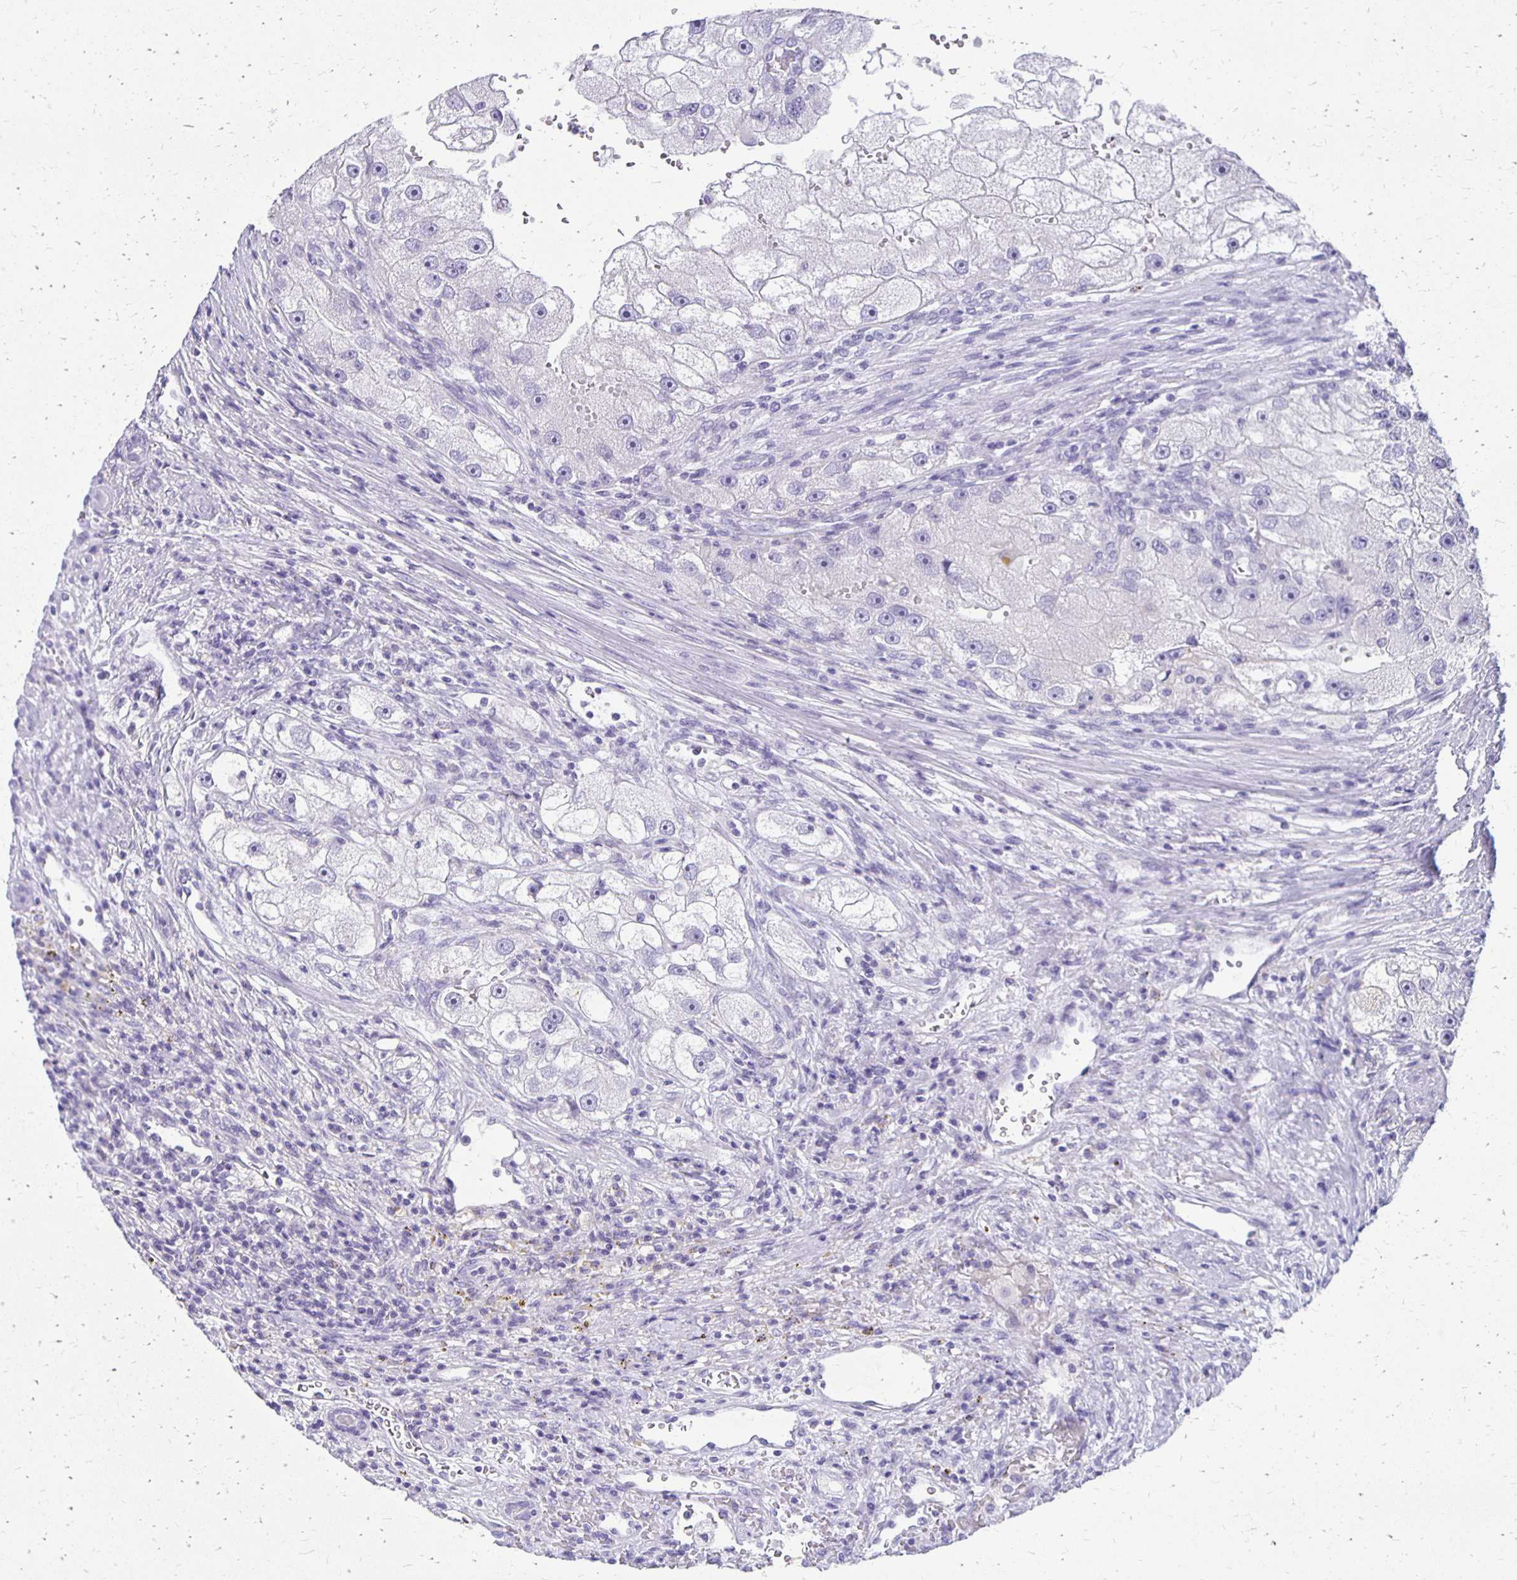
{"staining": {"intensity": "negative", "quantity": "none", "location": "none"}, "tissue": "renal cancer", "cell_type": "Tumor cells", "image_type": "cancer", "snomed": [{"axis": "morphology", "description": "Adenocarcinoma, NOS"}, {"axis": "topography", "description": "Kidney"}], "caption": "High magnification brightfield microscopy of renal cancer (adenocarcinoma) stained with DAB (3,3'-diaminobenzidine) (brown) and counterstained with hematoxylin (blue): tumor cells show no significant positivity.", "gene": "ANKRD45", "patient": {"sex": "male", "age": 63}}